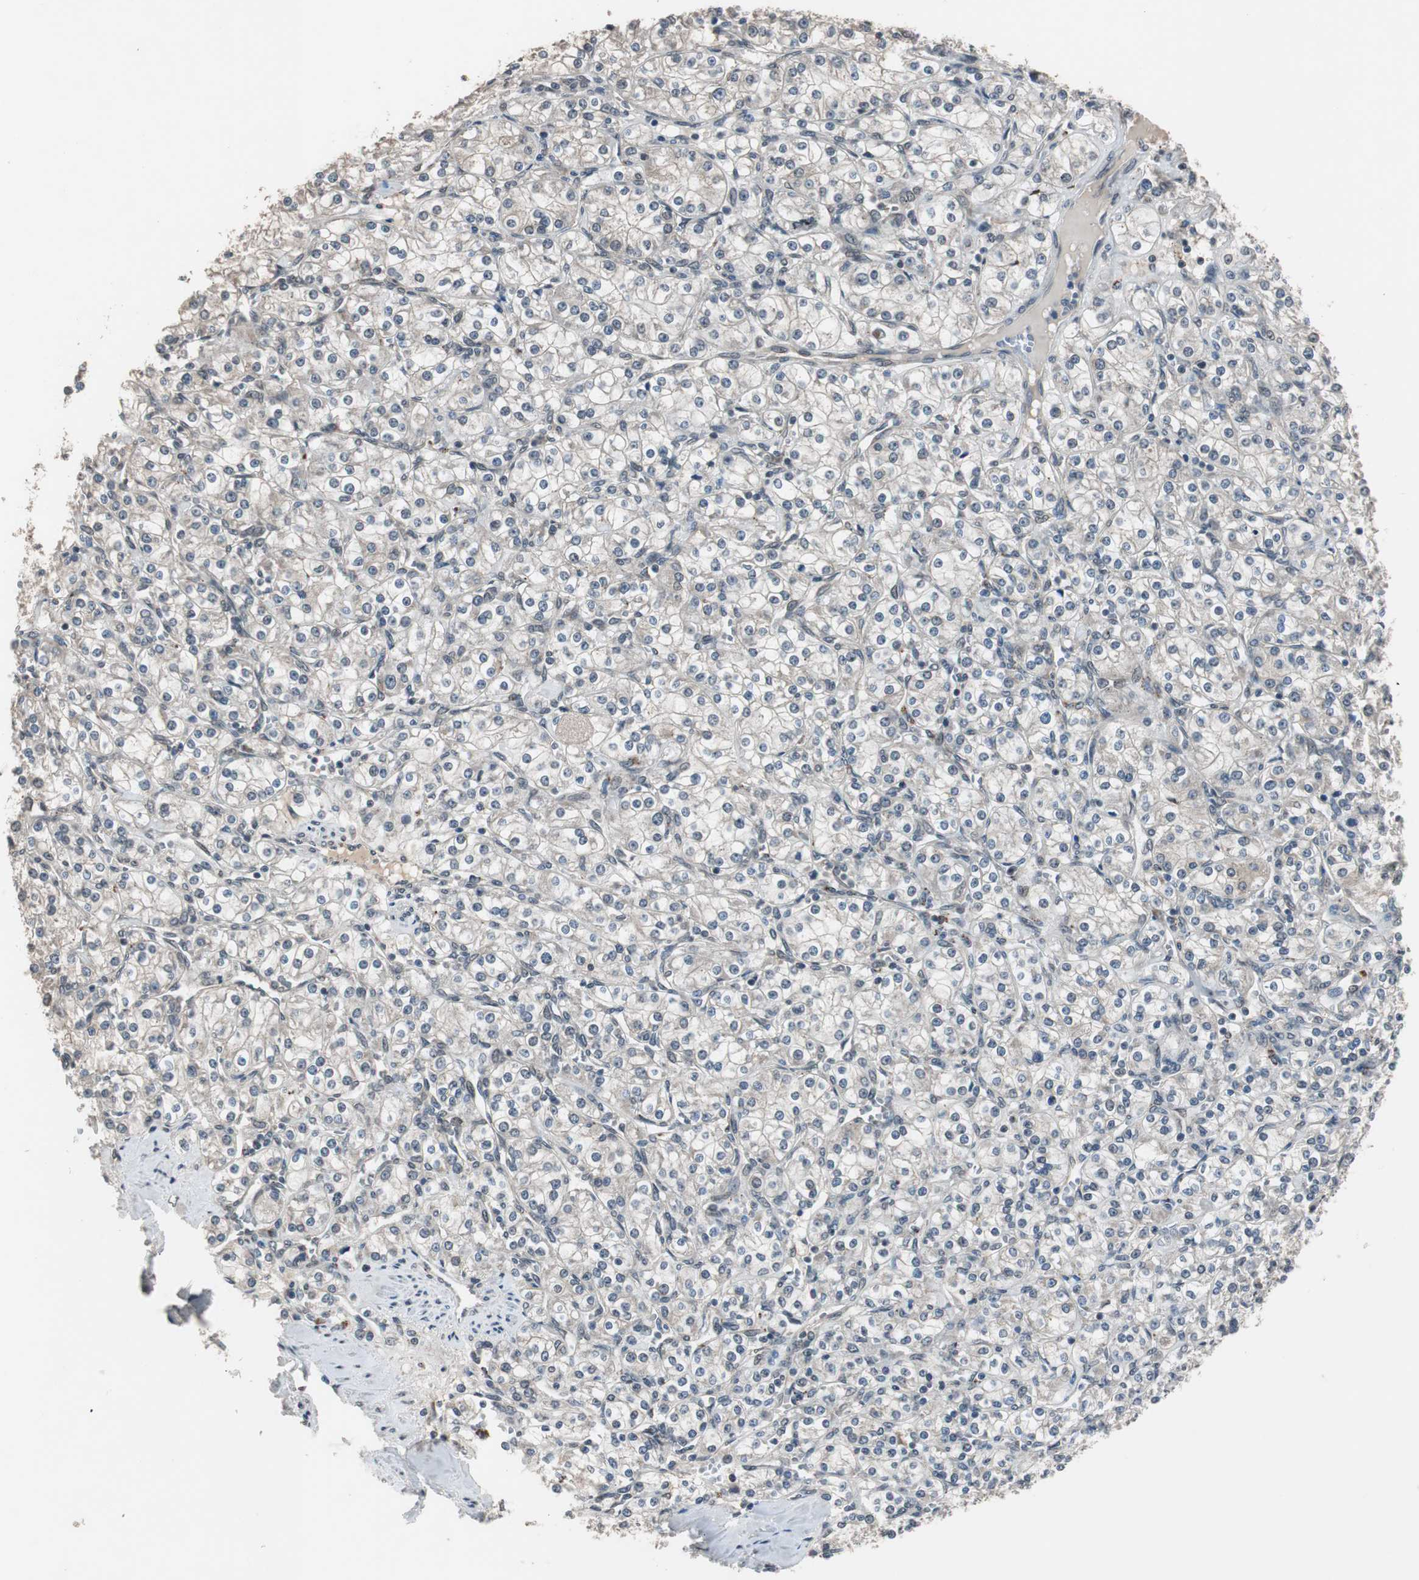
{"staining": {"intensity": "negative", "quantity": "none", "location": "none"}, "tissue": "renal cancer", "cell_type": "Tumor cells", "image_type": "cancer", "snomed": [{"axis": "morphology", "description": "Adenocarcinoma, NOS"}, {"axis": "topography", "description": "Kidney"}], "caption": "Immunohistochemical staining of human adenocarcinoma (renal) shows no significant positivity in tumor cells.", "gene": "BOLA1", "patient": {"sex": "male", "age": 77}}